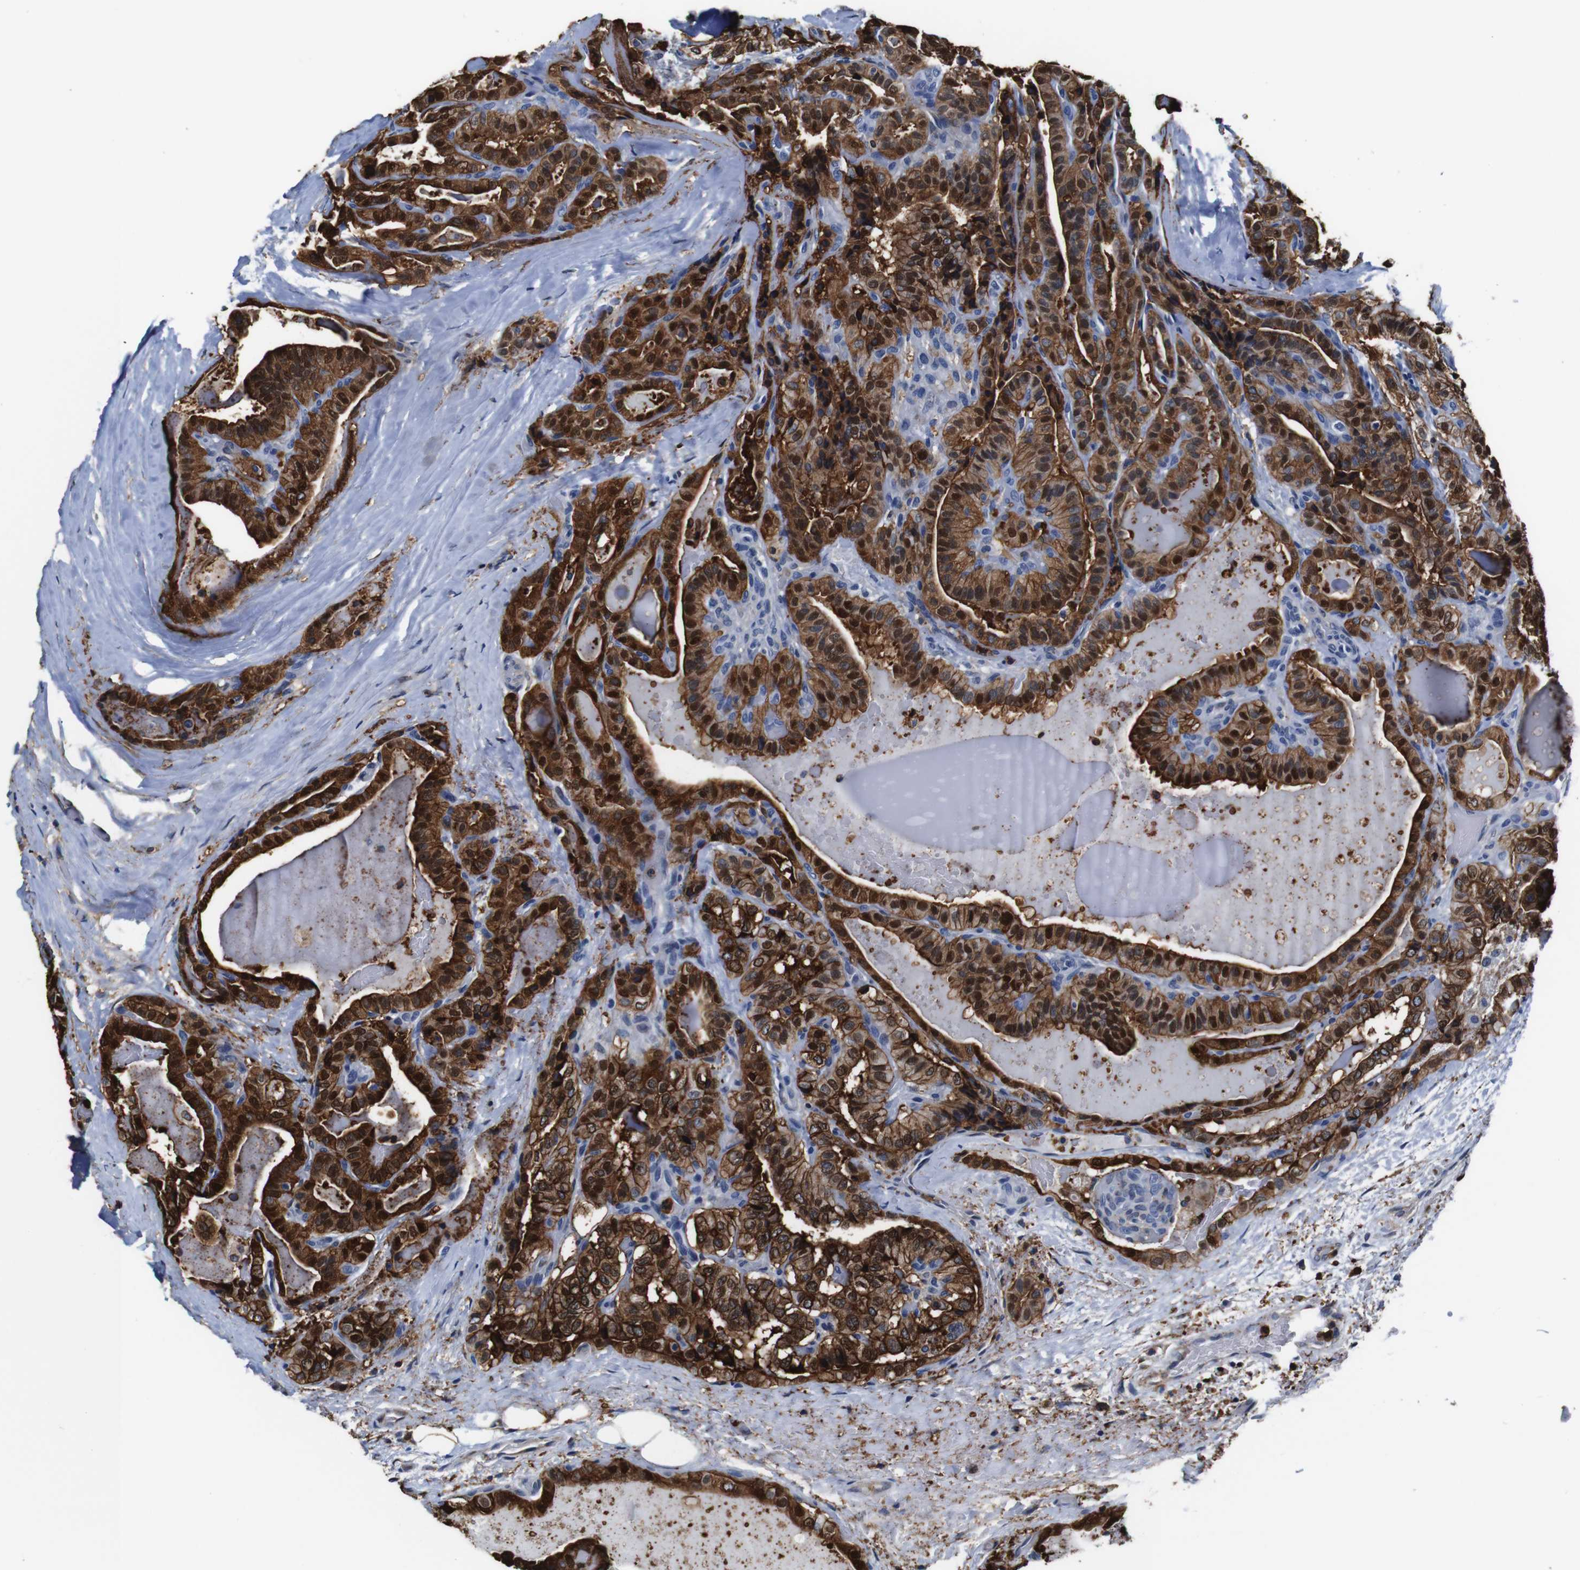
{"staining": {"intensity": "strong", "quantity": ">75%", "location": "cytoplasmic/membranous,nuclear"}, "tissue": "thyroid cancer", "cell_type": "Tumor cells", "image_type": "cancer", "snomed": [{"axis": "morphology", "description": "Papillary adenocarcinoma, NOS"}, {"axis": "topography", "description": "Thyroid gland"}], "caption": "Immunohistochemistry histopathology image of neoplastic tissue: human thyroid papillary adenocarcinoma stained using immunohistochemistry exhibits high levels of strong protein expression localized specifically in the cytoplasmic/membranous and nuclear of tumor cells, appearing as a cytoplasmic/membranous and nuclear brown color.", "gene": "ANXA1", "patient": {"sex": "male", "age": 77}}